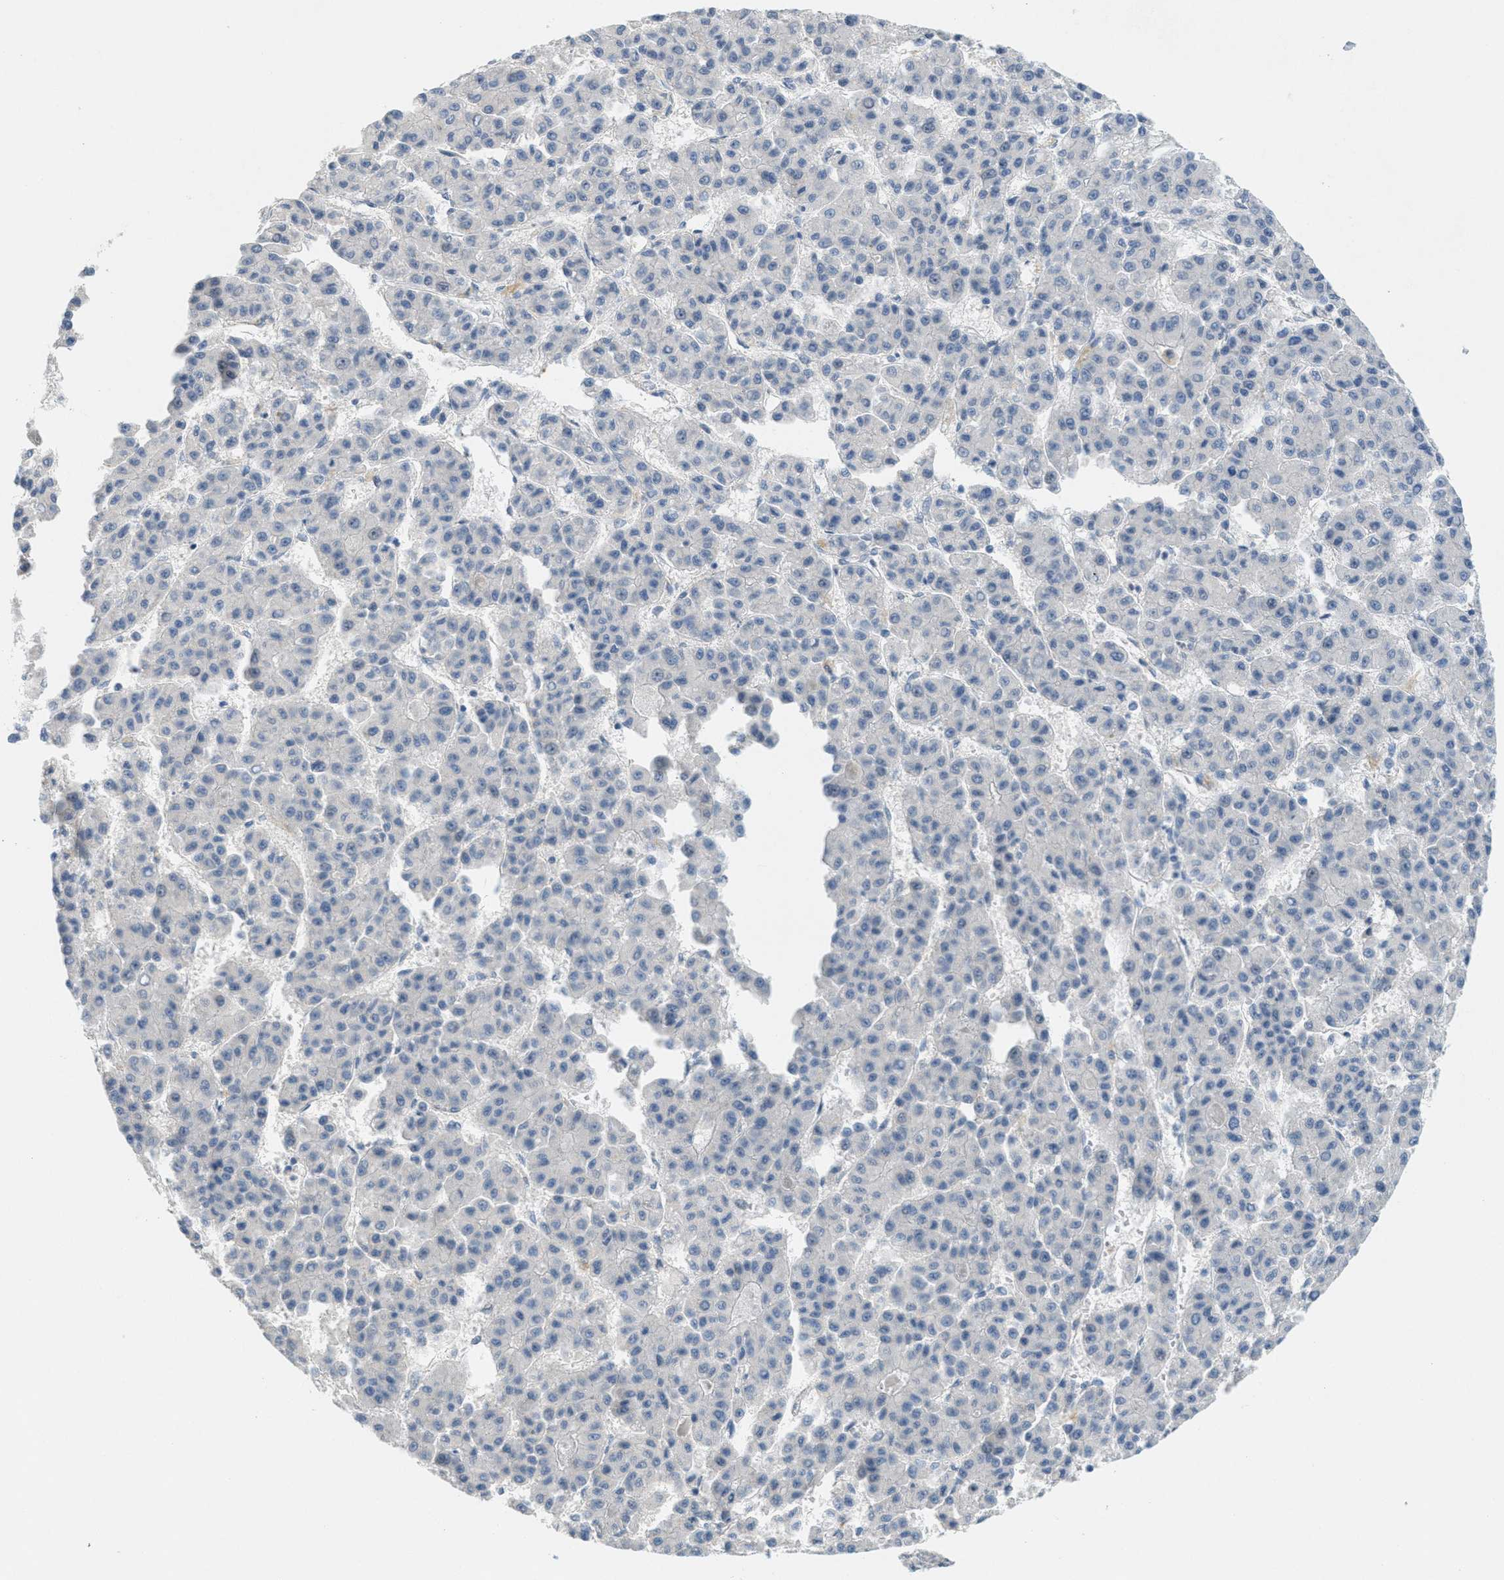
{"staining": {"intensity": "negative", "quantity": "none", "location": "none"}, "tissue": "liver cancer", "cell_type": "Tumor cells", "image_type": "cancer", "snomed": [{"axis": "morphology", "description": "Carcinoma, Hepatocellular, NOS"}, {"axis": "topography", "description": "Liver"}], "caption": "A photomicrograph of human liver hepatocellular carcinoma is negative for staining in tumor cells.", "gene": "ZFYVE9", "patient": {"sex": "male", "age": 70}}